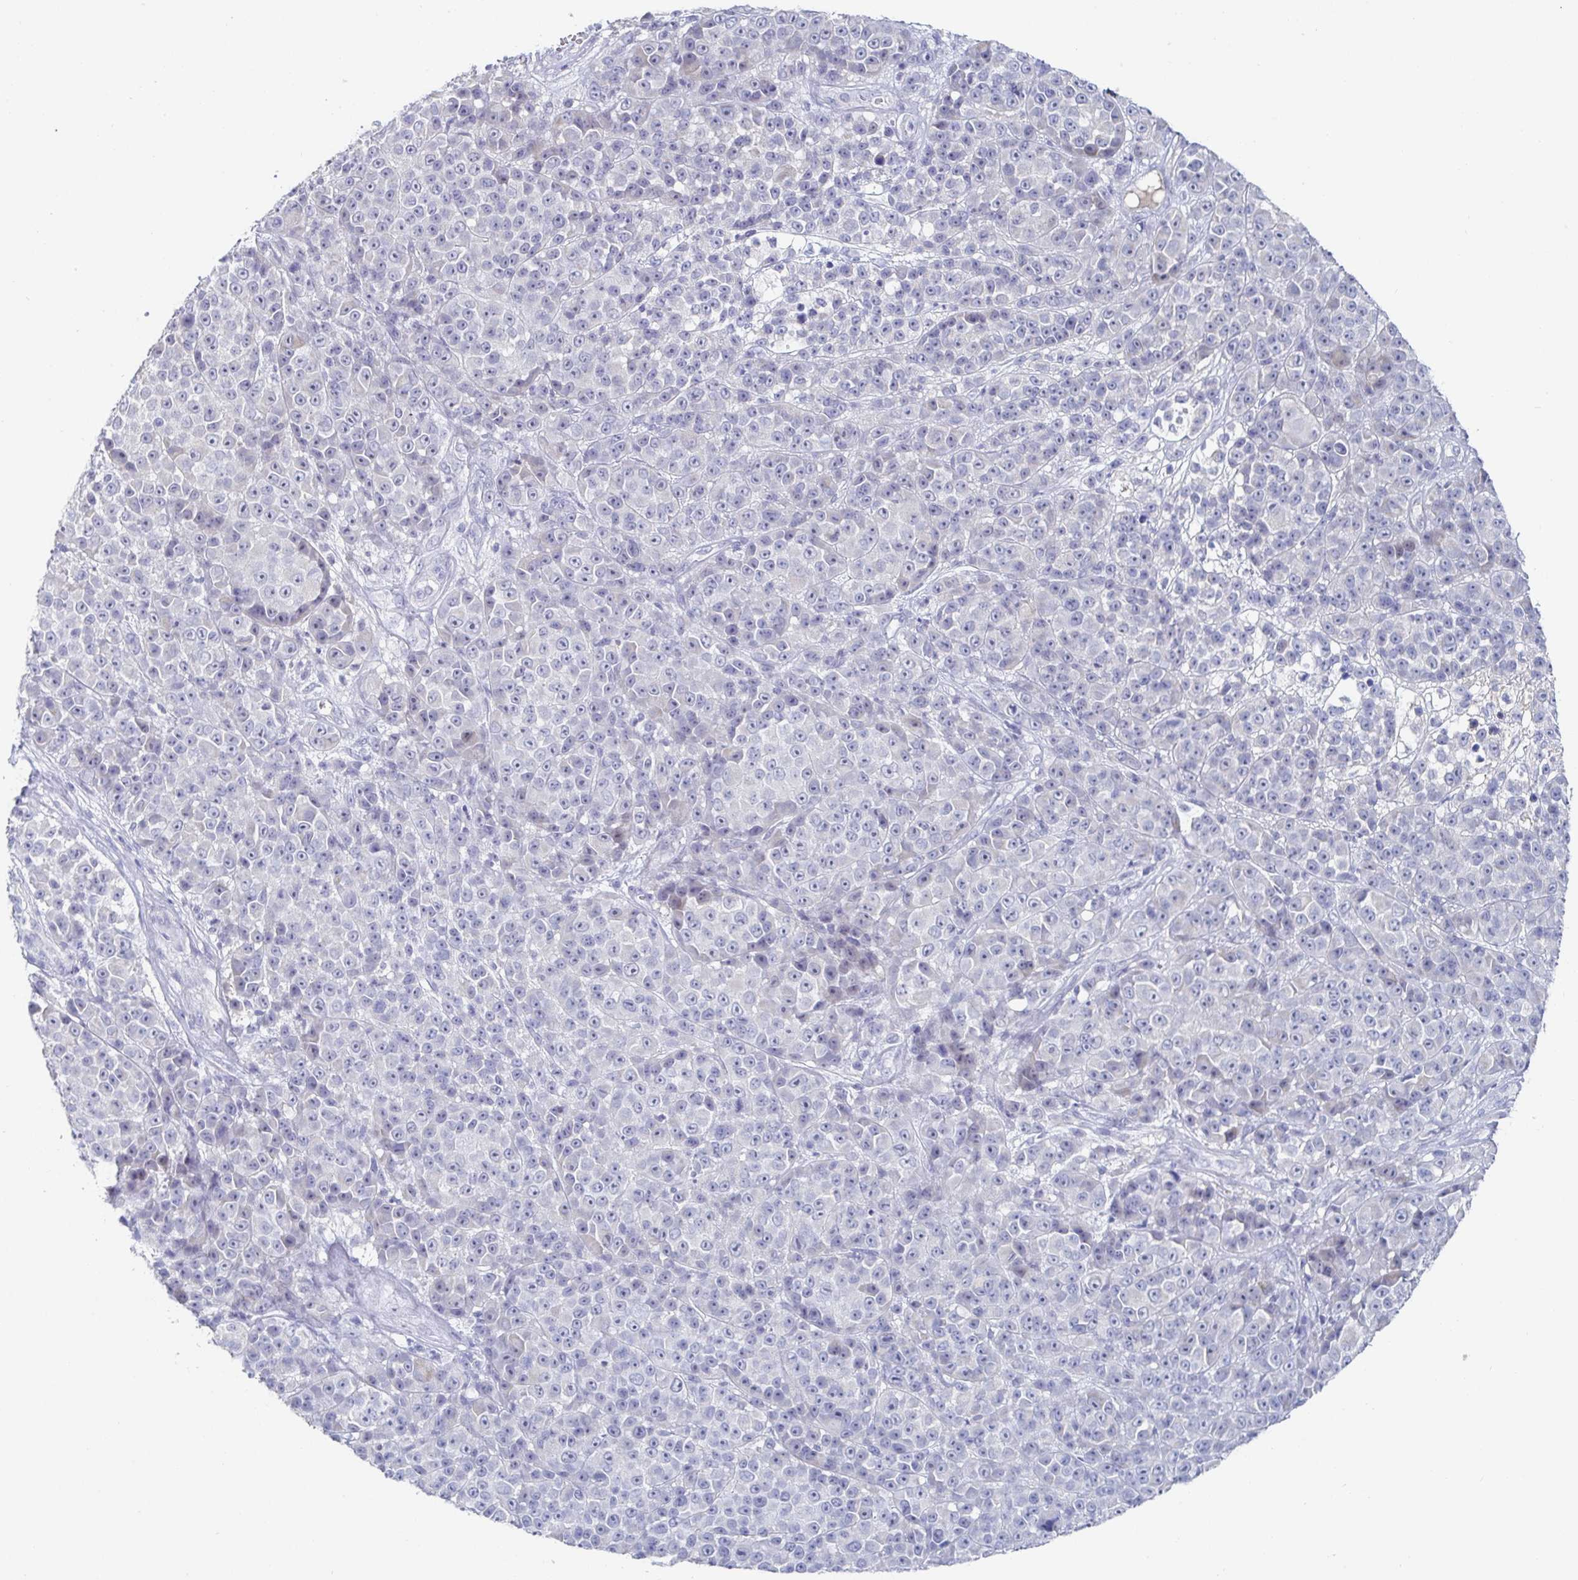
{"staining": {"intensity": "negative", "quantity": "none", "location": "none"}, "tissue": "melanoma", "cell_type": "Tumor cells", "image_type": "cancer", "snomed": [{"axis": "morphology", "description": "Malignant melanoma, NOS"}, {"axis": "topography", "description": "Skin"}, {"axis": "topography", "description": "Skin of back"}], "caption": "This image is of melanoma stained with immunohistochemistry (IHC) to label a protein in brown with the nuclei are counter-stained blue. There is no expression in tumor cells. Nuclei are stained in blue.", "gene": "ZNF430", "patient": {"sex": "male", "age": 91}}